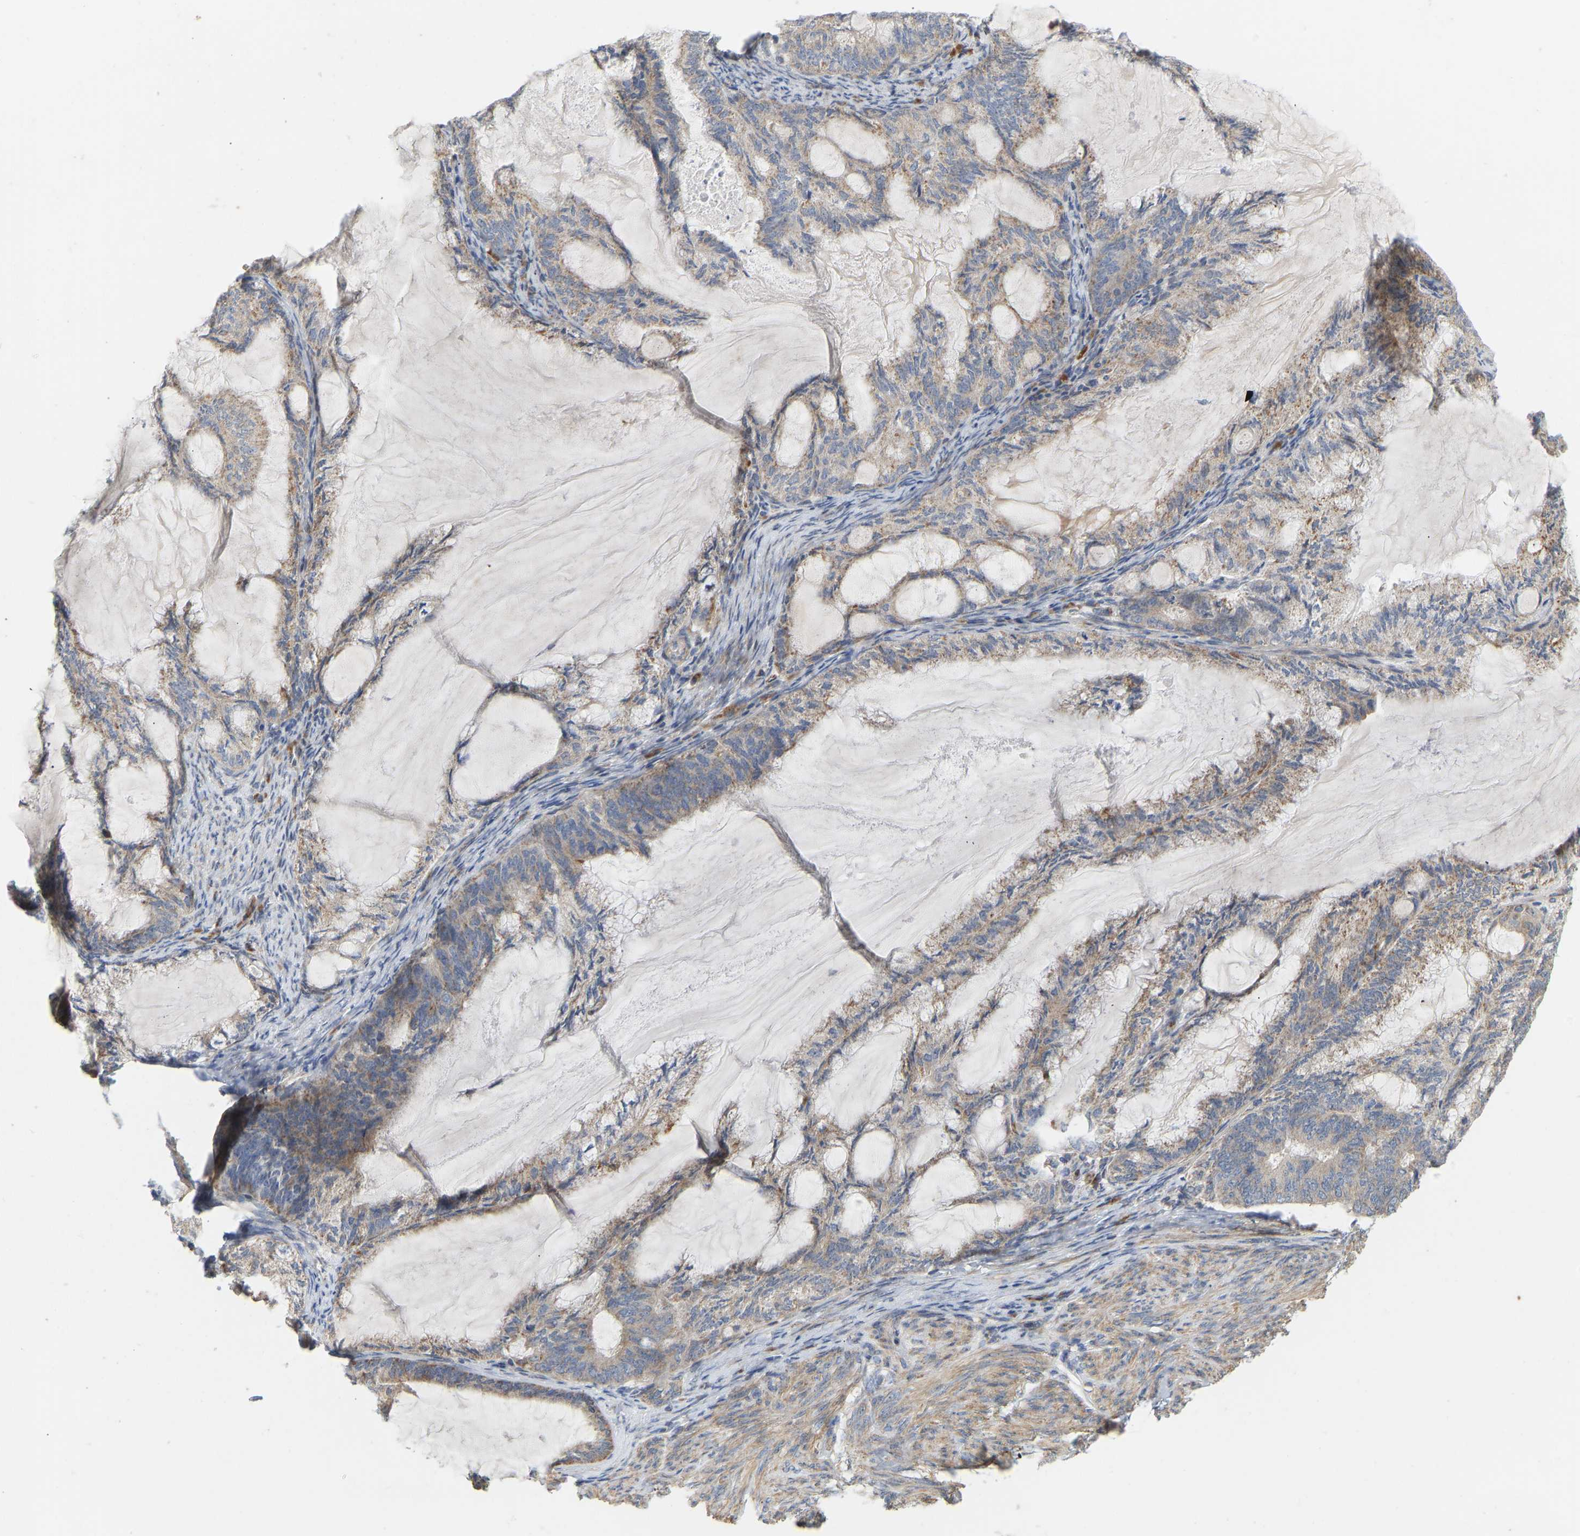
{"staining": {"intensity": "weak", "quantity": ">75%", "location": "cytoplasmic/membranous"}, "tissue": "endometrial cancer", "cell_type": "Tumor cells", "image_type": "cancer", "snomed": [{"axis": "morphology", "description": "Adenocarcinoma, NOS"}, {"axis": "topography", "description": "Endometrium"}], "caption": "Endometrial adenocarcinoma stained with a protein marker exhibits weak staining in tumor cells.", "gene": "HACD2", "patient": {"sex": "female", "age": 86}}